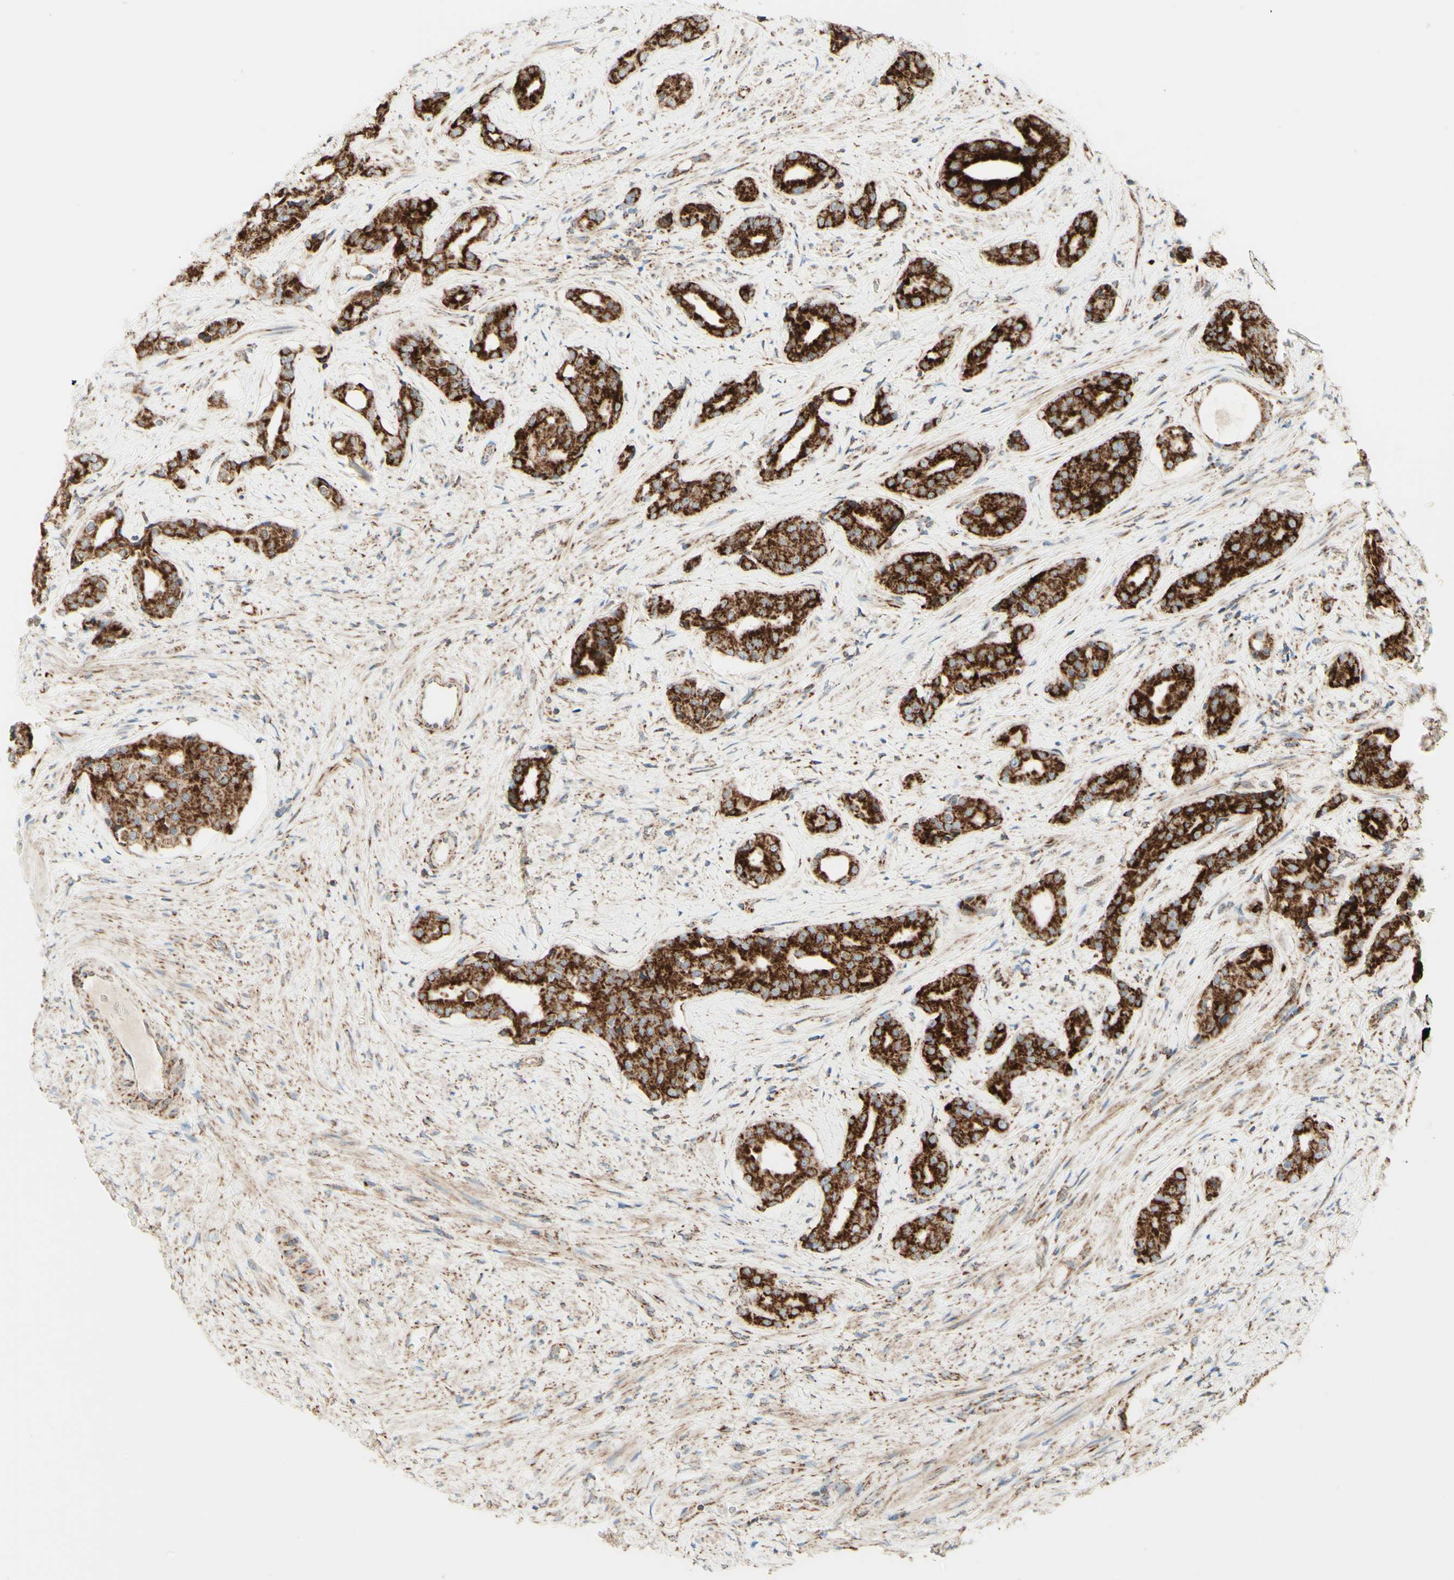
{"staining": {"intensity": "strong", "quantity": ">75%", "location": "cytoplasmic/membranous"}, "tissue": "prostate cancer", "cell_type": "Tumor cells", "image_type": "cancer", "snomed": [{"axis": "morphology", "description": "Adenocarcinoma, High grade"}, {"axis": "topography", "description": "Prostate"}], "caption": "Immunohistochemistry (IHC) (DAB) staining of prostate cancer demonstrates strong cytoplasmic/membranous protein staining in about >75% of tumor cells. (IHC, brightfield microscopy, high magnification).", "gene": "ARMC10", "patient": {"sex": "male", "age": 71}}